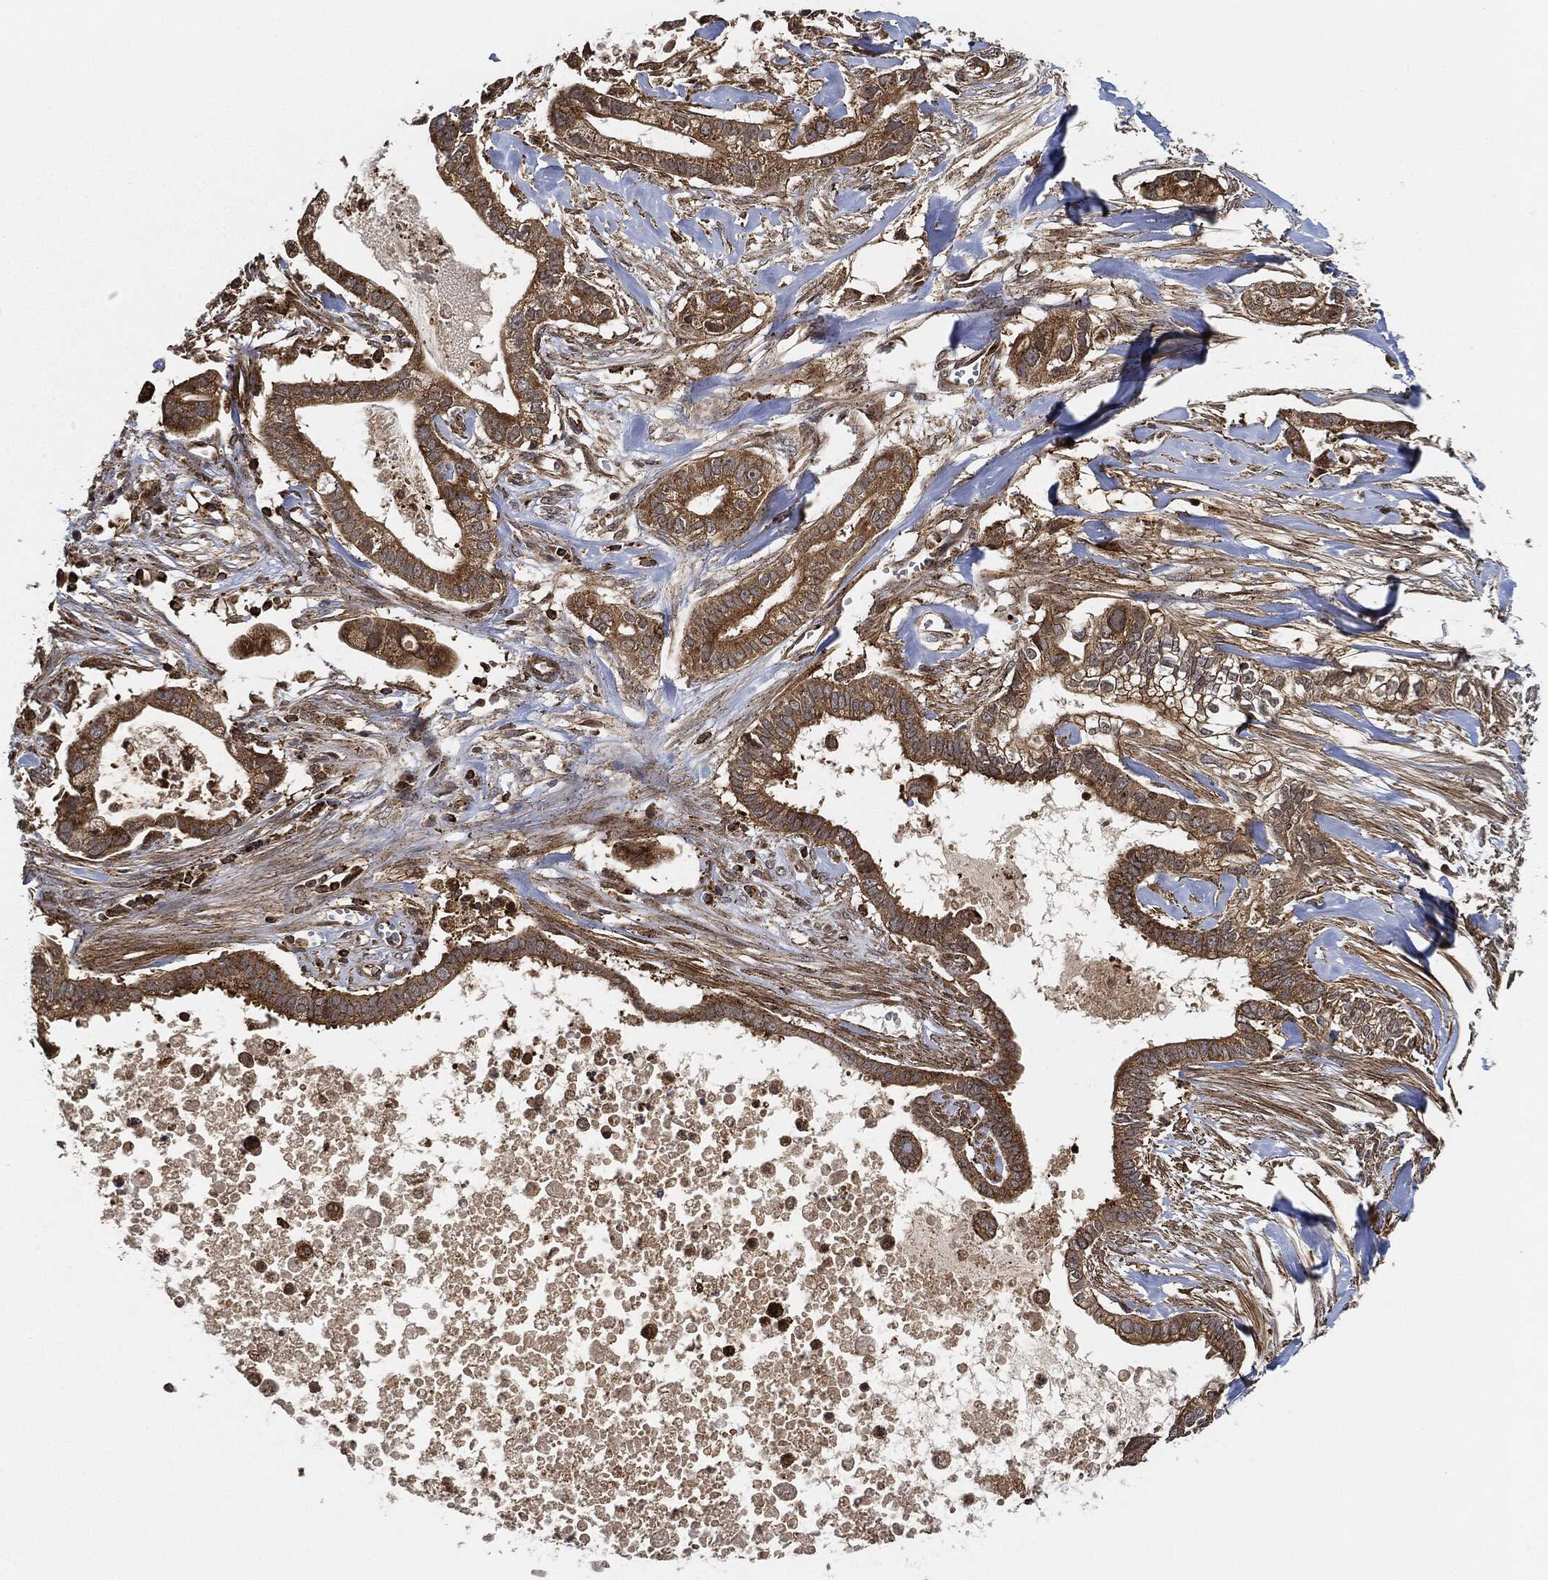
{"staining": {"intensity": "strong", "quantity": "25%-75%", "location": "cytoplasmic/membranous"}, "tissue": "pancreatic cancer", "cell_type": "Tumor cells", "image_type": "cancer", "snomed": [{"axis": "morphology", "description": "Adenocarcinoma, NOS"}, {"axis": "topography", "description": "Pancreas"}], "caption": "An immunohistochemistry (IHC) histopathology image of tumor tissue is shown. Protein staining in brown labels strong cytoplasmic/membranous positivity in adenocarcinoma (pancreatic) within tumor cells. The protein is shown in brown color, while the nuclei are stained blue.", "gene": "MAP3K3", "patient": {"sex": "male", "age": 61}}